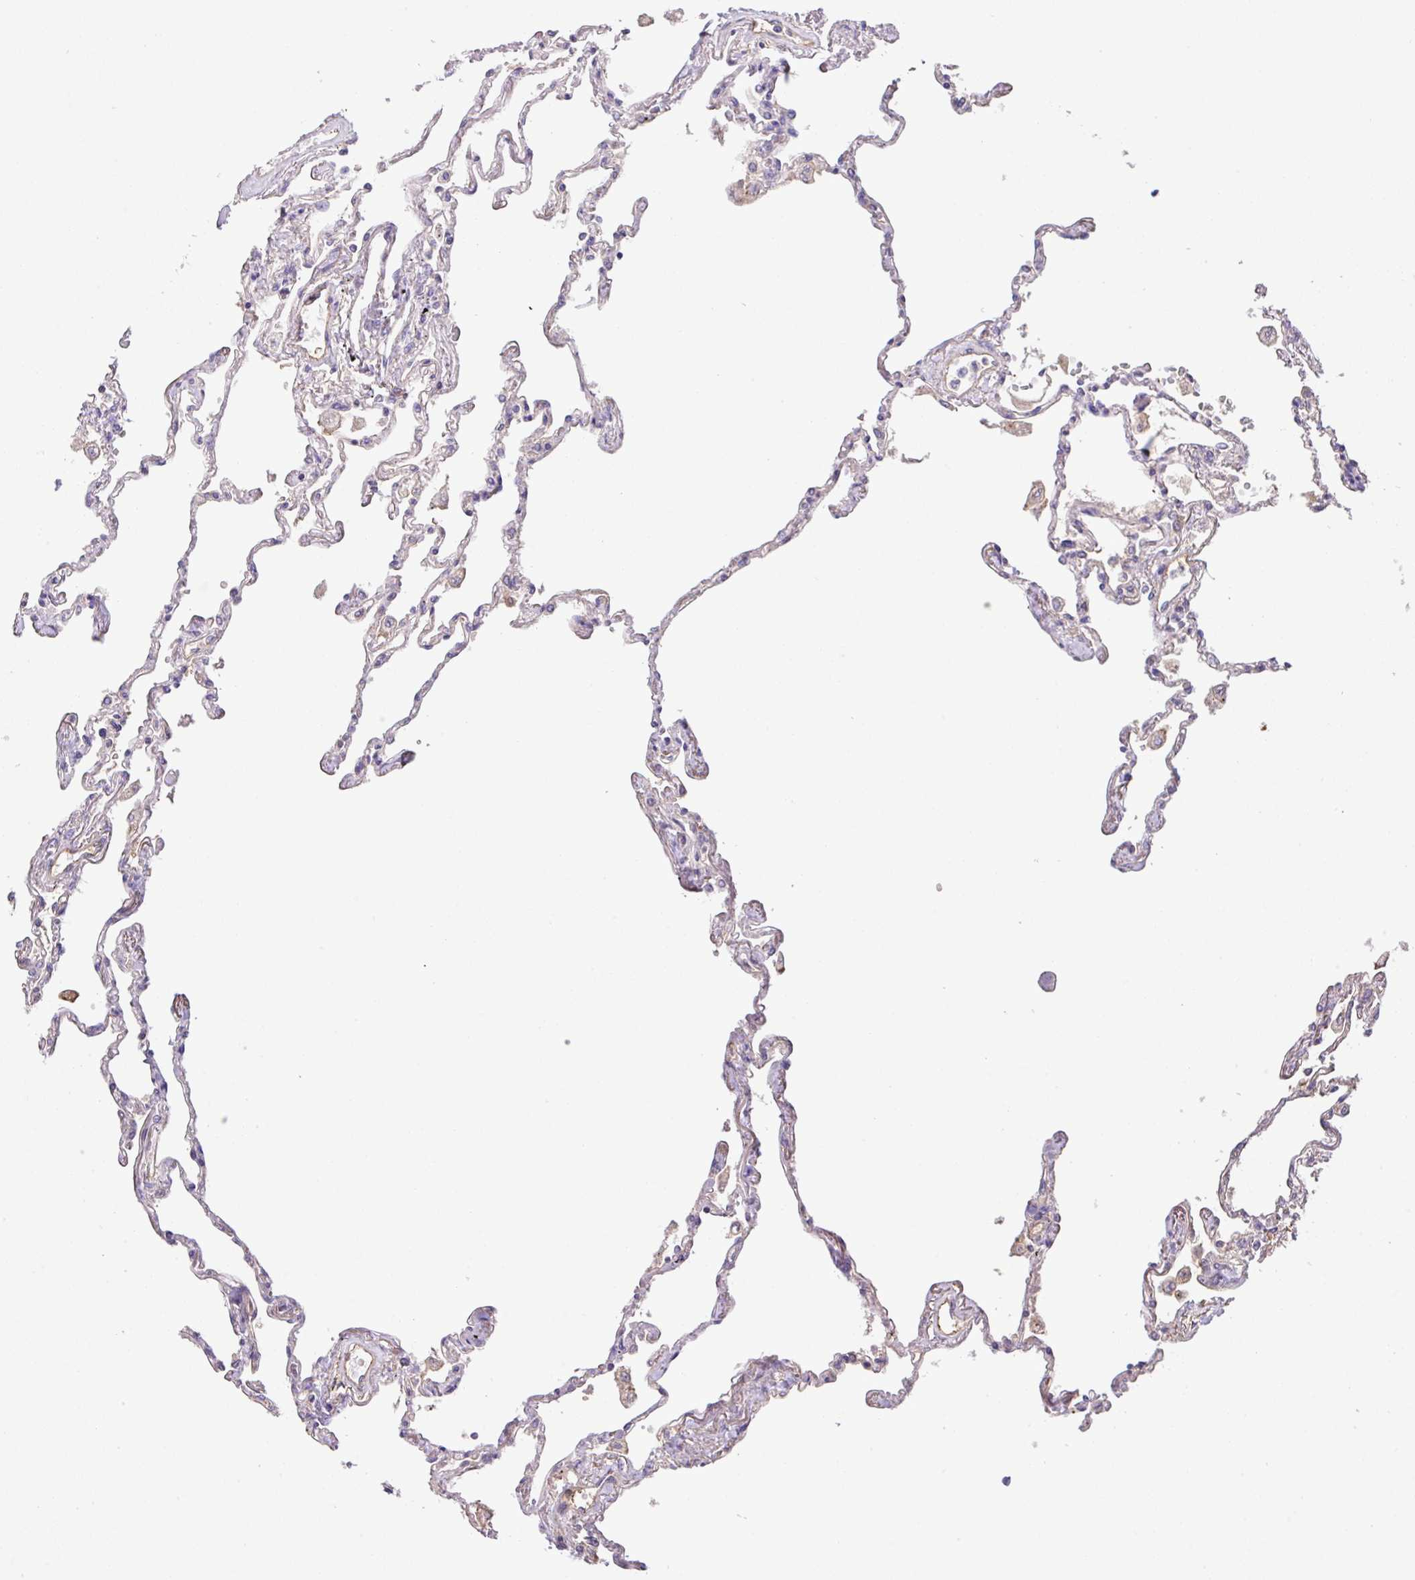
{"staining": {"intensity": "moderate", "quantity": "25%-75%", "location": "cytoplasmic/membranous"}, "tissue": "lung", "cell_type": "Alveolar cells", "image_type": "normal", "snomed": [{"axis": "morphology", "description": "Normal tissue, NOS"}, {"axis": "topography", "description": "Lung"}], "caption": "High-magnification brightfield microscopy of unremarkable lung stained with DAB (brown) and counterstained with hematoxylin (blue). alveolar cells exhibit moderate cytoplasmic/membranous staining is present in approximately25%-75% of cells. Nuclei are stained in blue.", "gene": "LRRC53", "patient": {"sex": "female", "age": 67}}